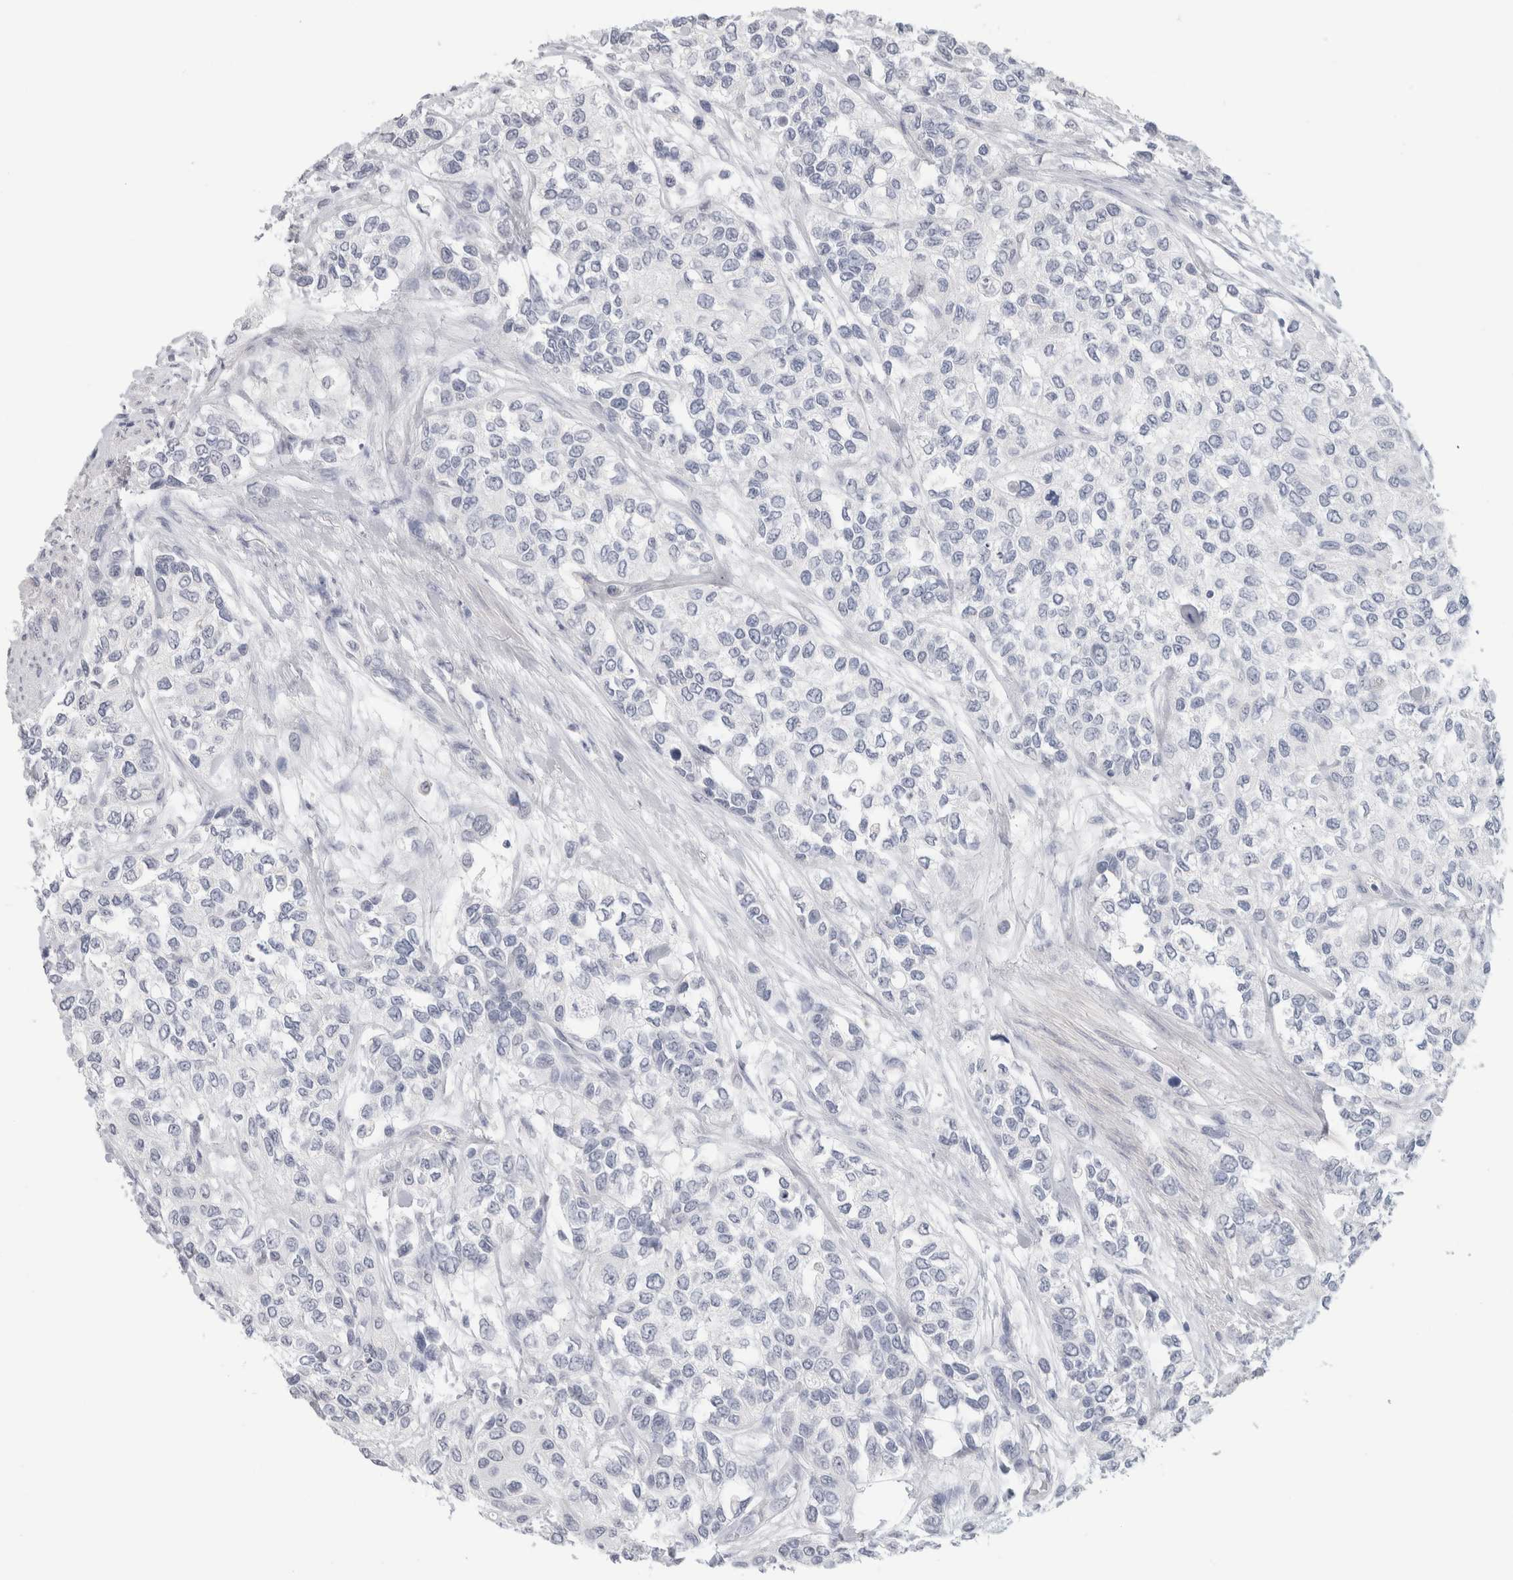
{"staining": {"intensity": "negative", "quantity": "none", "location": "none"}, "tissue": "urothelial cancer", "cell_type": "Tumor cells", "image_type": "cancer", "snomed": [{"axis": "morphology", "description": "Urothelial carcinoma, High grade"}, {"axis": "topography", "description": "Urinary bladder"}], "caption": "Urothelial cancer was stained to show a protein in brown. There is no significant staining in tumor cells.", "gene": "SLC6A1", "patient": {"sex": "female", "age": 56}}